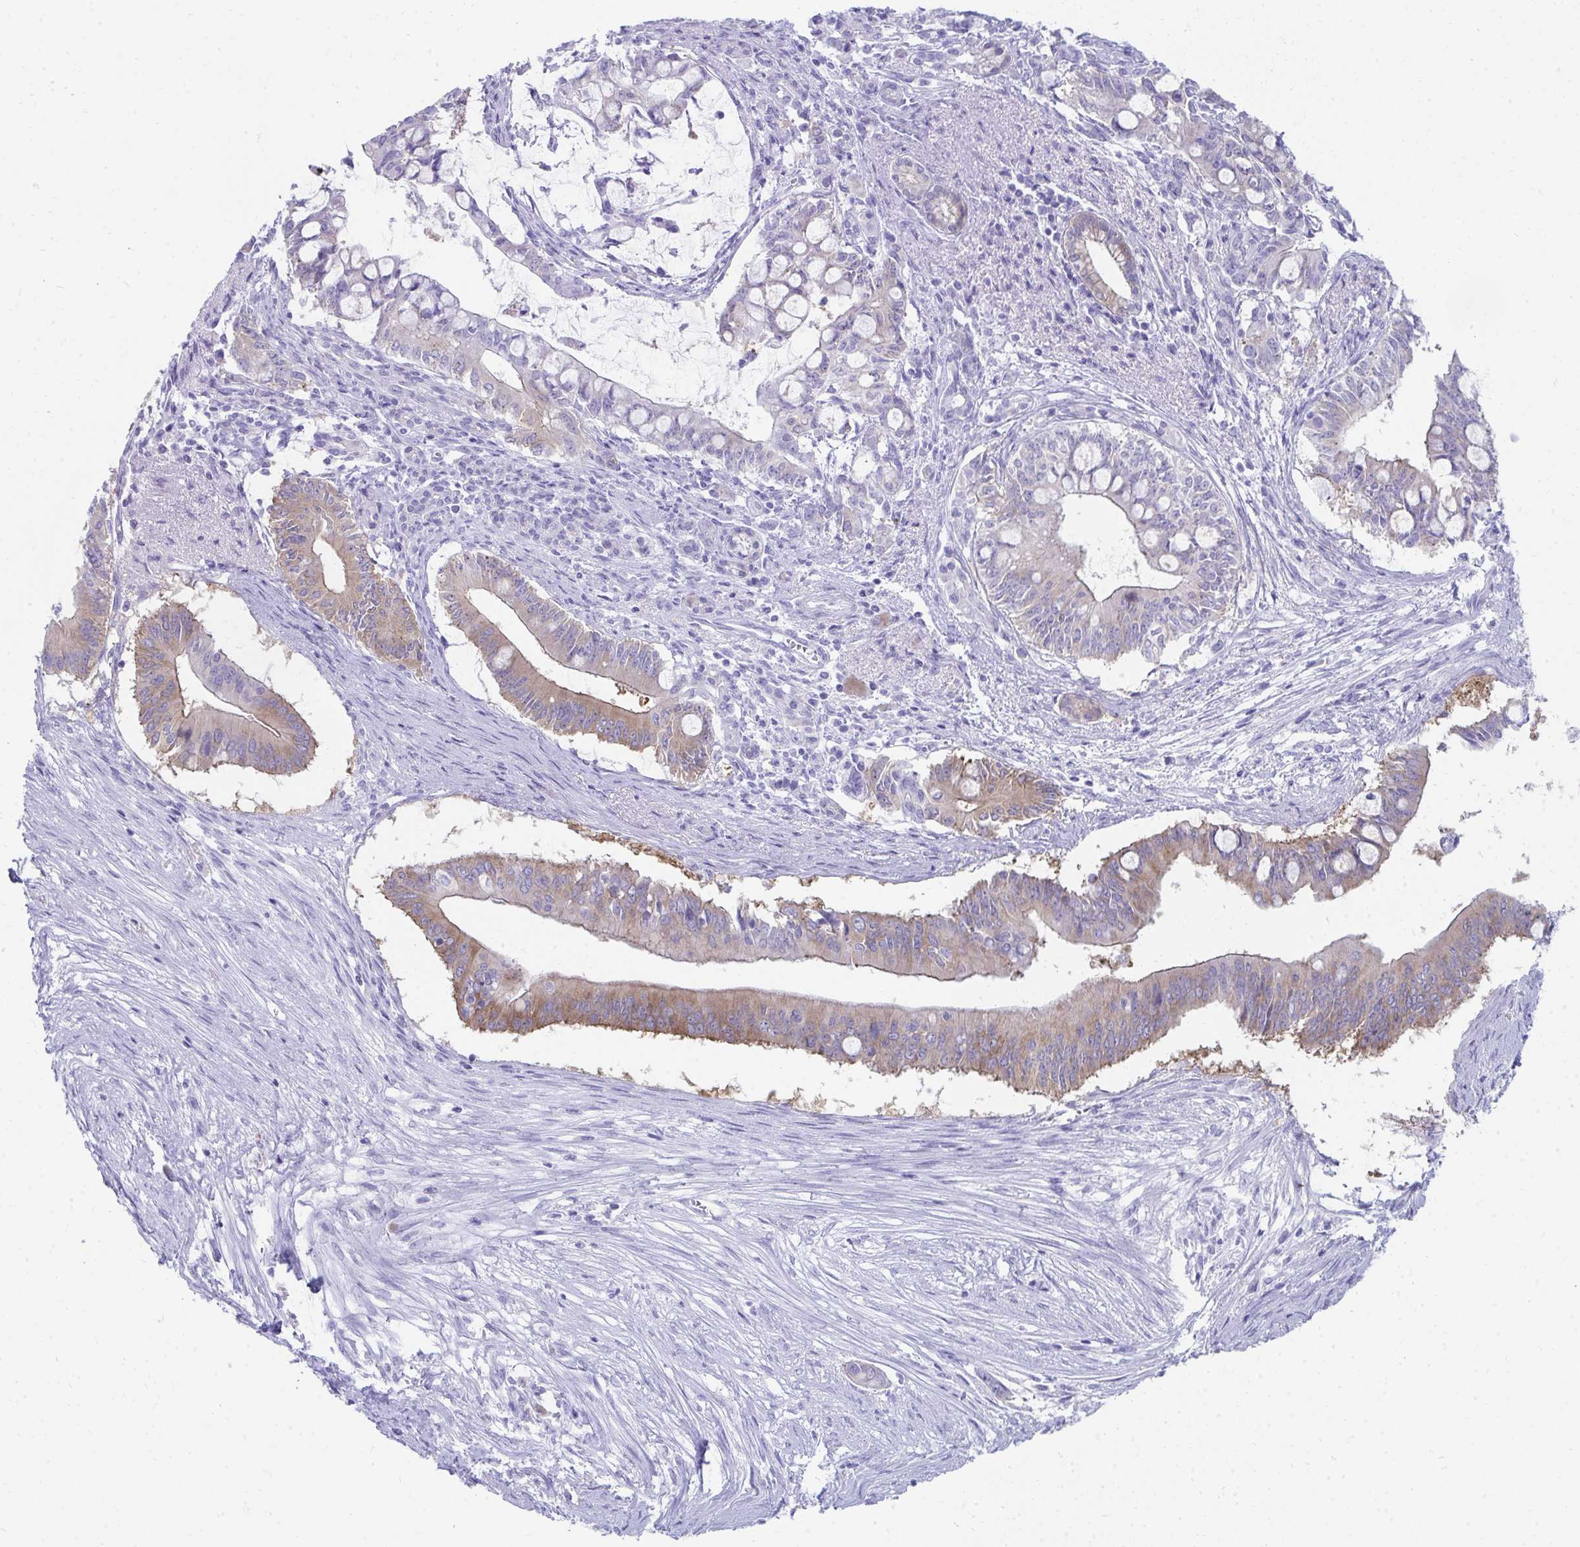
{"staining": {"intensity": "weak", "quantity": "25%-75%", "location": "cytoplasmic/membranous"}, "tissue": "pancreatic cancer", "cell_type": "Tumor cells", "image_type": "cancer", "snomed": [{"axis": "morphology", "description": "Adenocarcinoma, NOS"}, {"axis": "topography", "description": "Pancreas"}], "caption": "A brown stain shows weak cytoplasmic/membranous expression of a protein in human pancreatic cancer tumor cells.", "gene": "SEC14L3", "patient": {"sex": "male", "age": 68}}